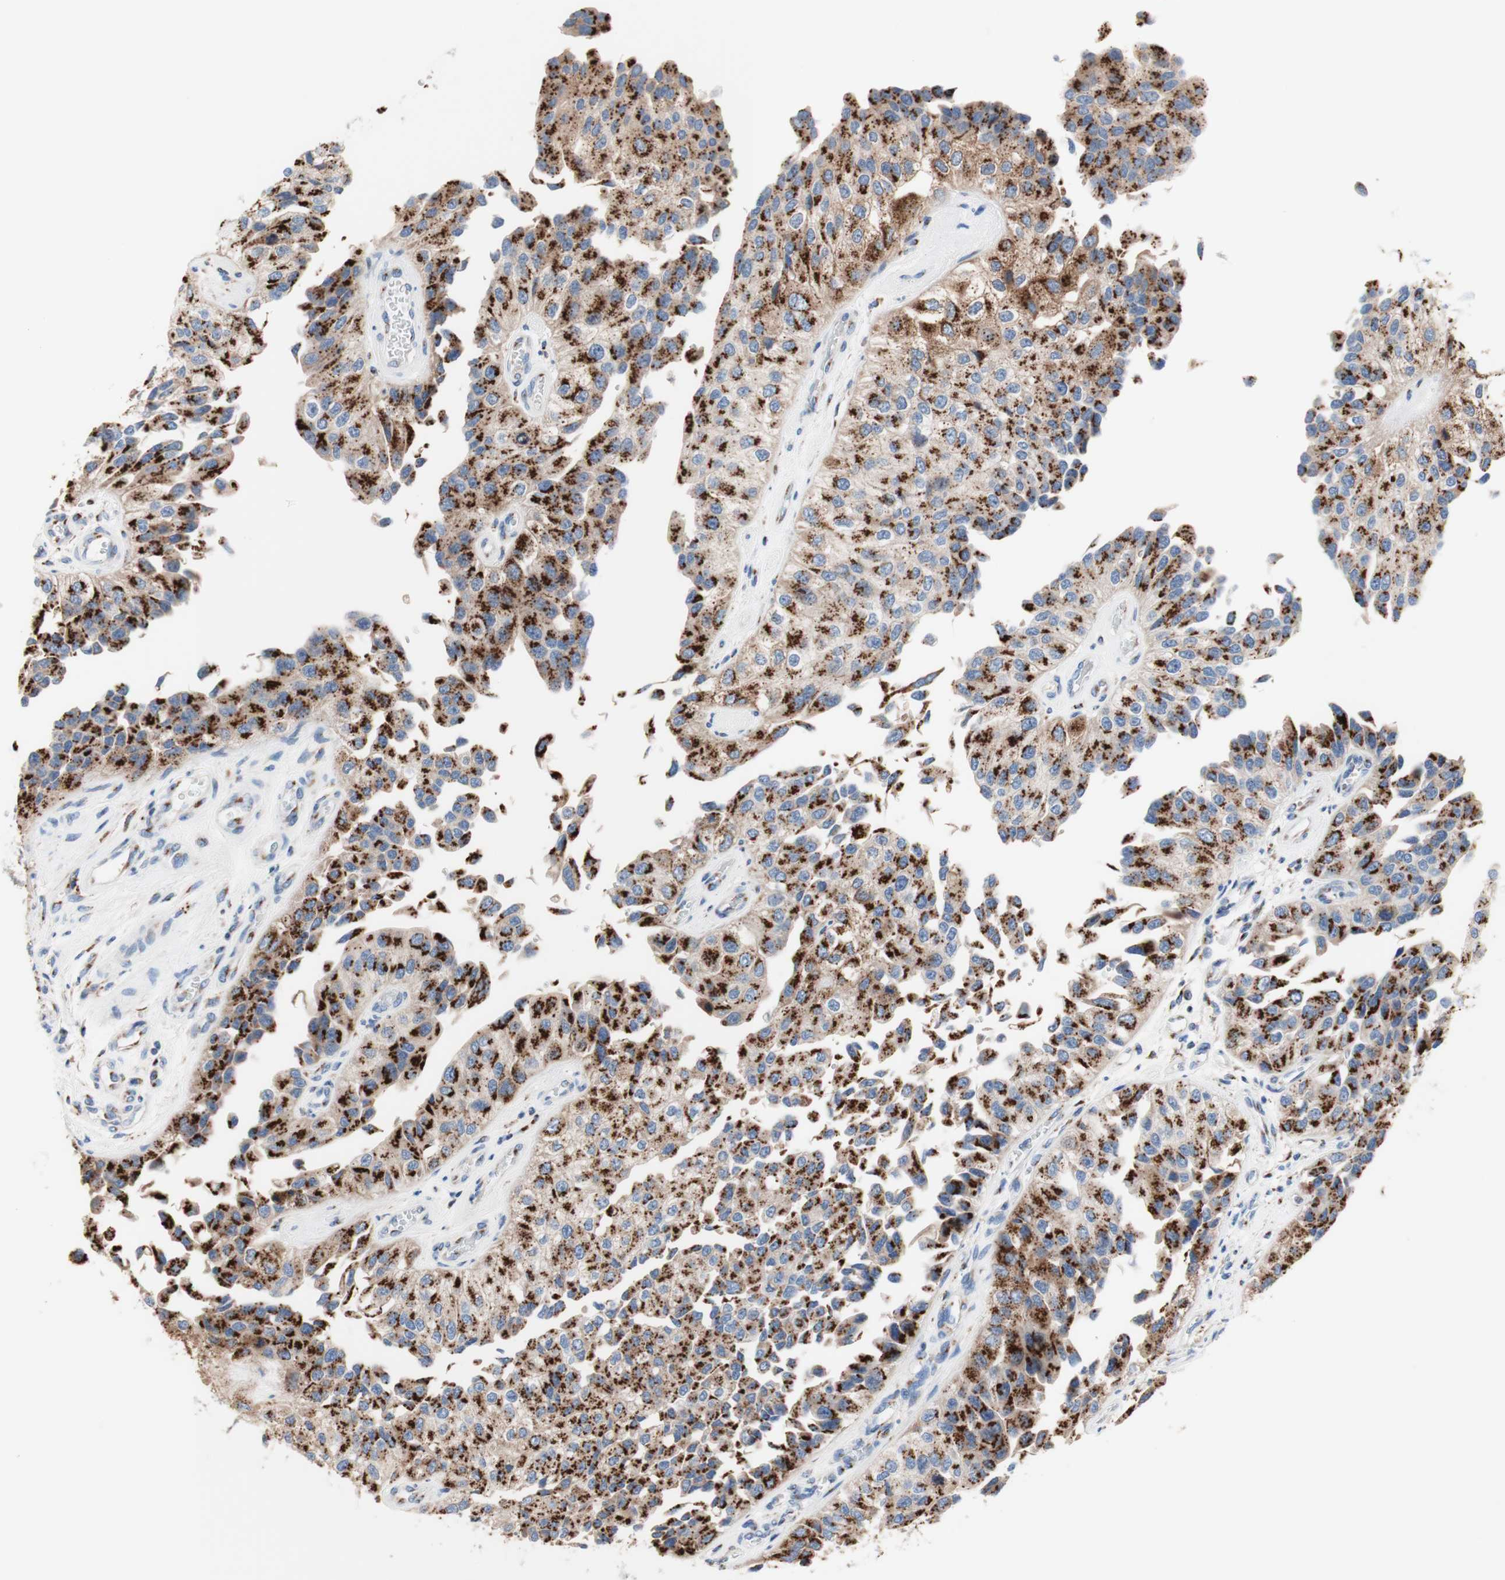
{"staining": {"intensity": "moderate", "quantity": ">75%", "location": "cytoplasmic/membranous"}, "tissue": "urothelial cancer", "cell_type": "Tumor cells", "image_type": "cancer", "snomed": [{"axis": "morphology", "description": "Urothelial carcinoma, High grade"}, {"axis": "topography", "description": "Kidney"}, {"axis": "topography", "description": "Urinary bladder"}], "caption": "Moderate cytoplasmic/membranous staining is appreciated in about >75% of tumor cells in urothelial cancer.", "gene": "GALNT2", "patient": {"sex": "male", "age": 77}}